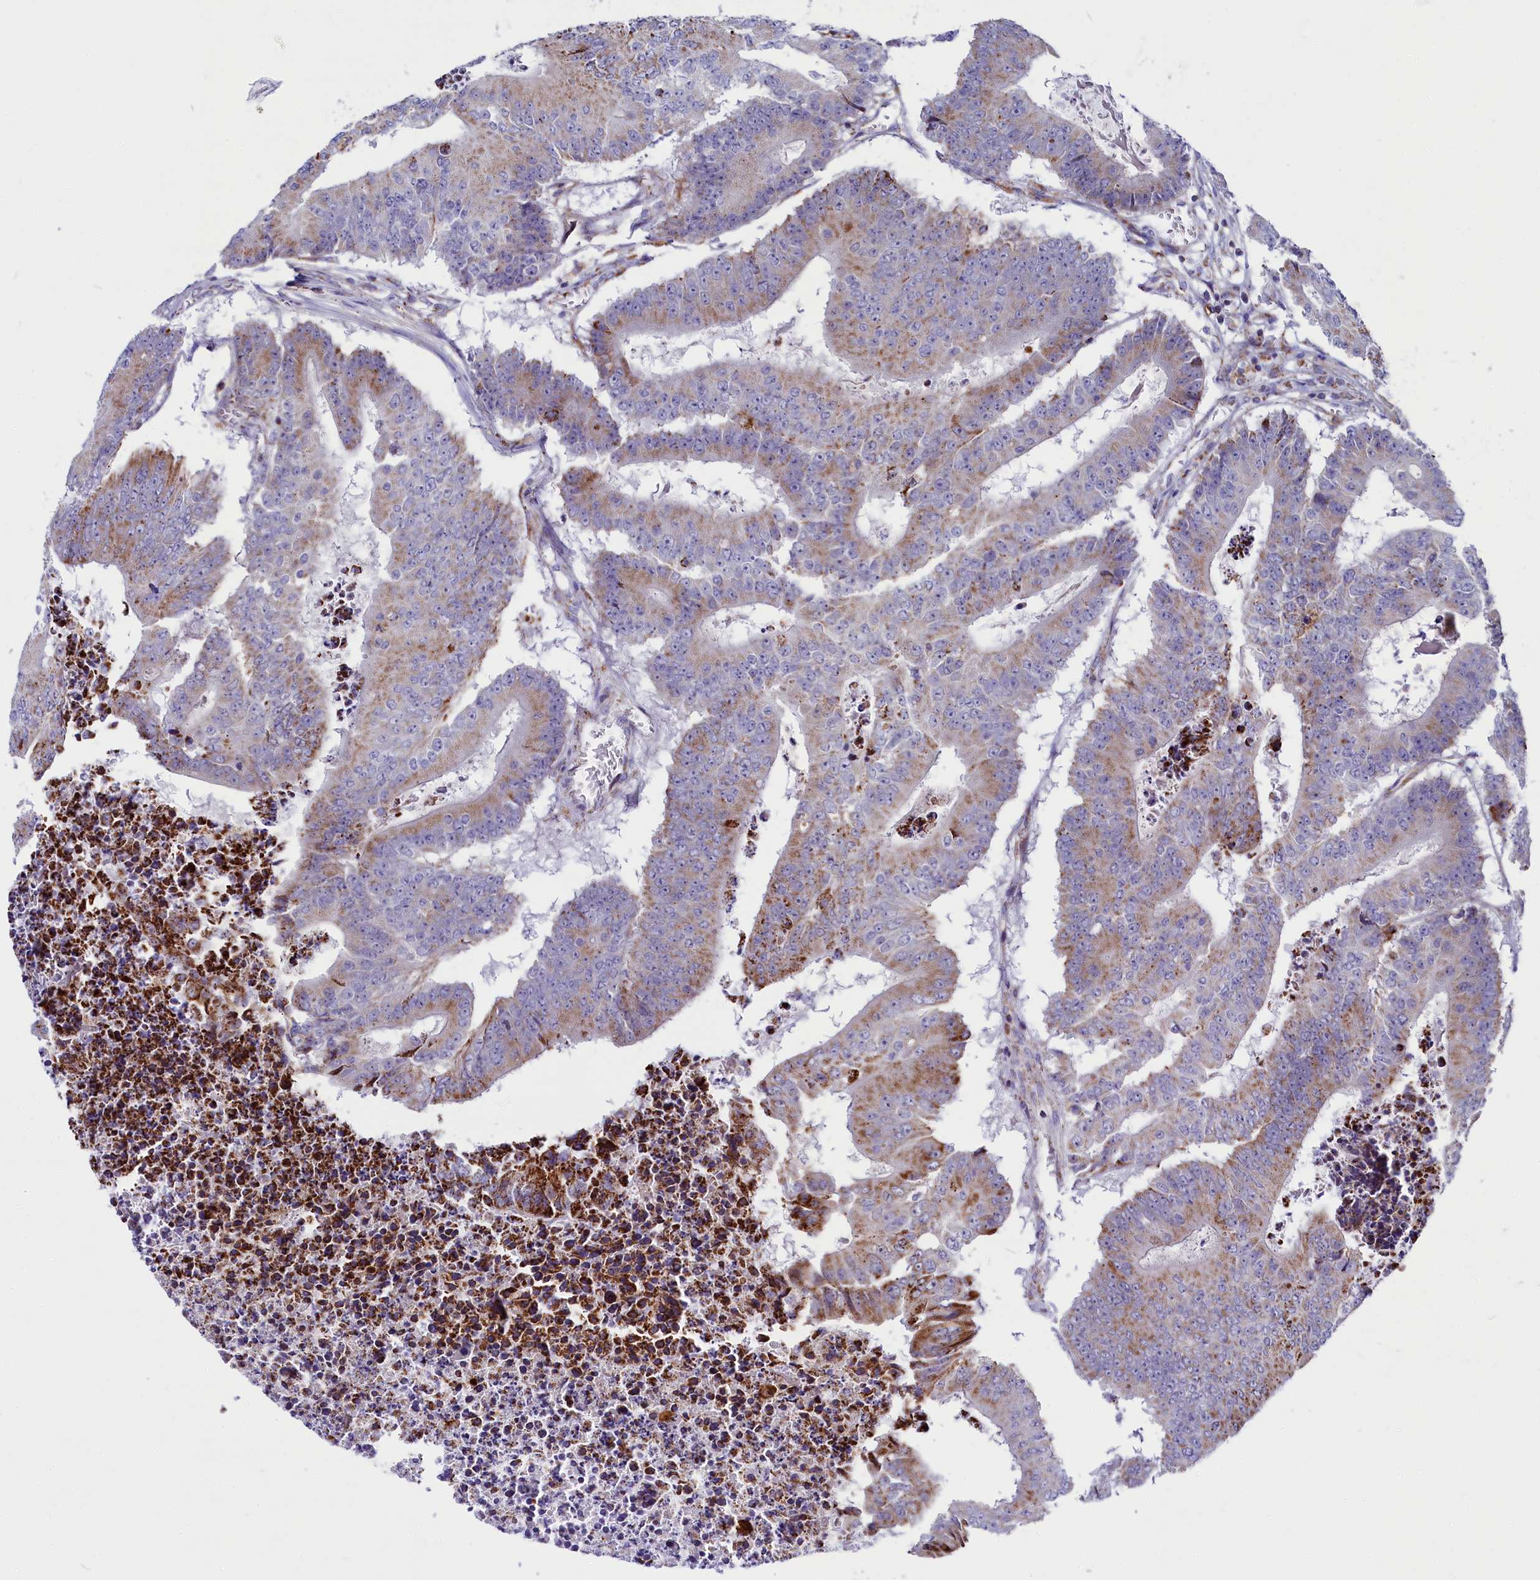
{"staining": {"intensity": "moderate", "quantity": "25%-75%", "location": "cytoplasmic/membranous"}, "tissue": "colorectal cancer", "cell_type": "Tumor cells", "image_type": "cancer", "snomed": [{"axis": "morphology", "description": "Adenocarcinoma, NOS"}, {"axis": "topography", "description": "Colon"}], "caption": "About 25%-75% of tumor cells in colorectal adenocarcinoma exhibit moderate cytoplasmic/membranous protein positivity as visualized by brown immunohistochemical staining.", "gene": "IL20RA", "patient": {"sex": "male", "age": 87}}